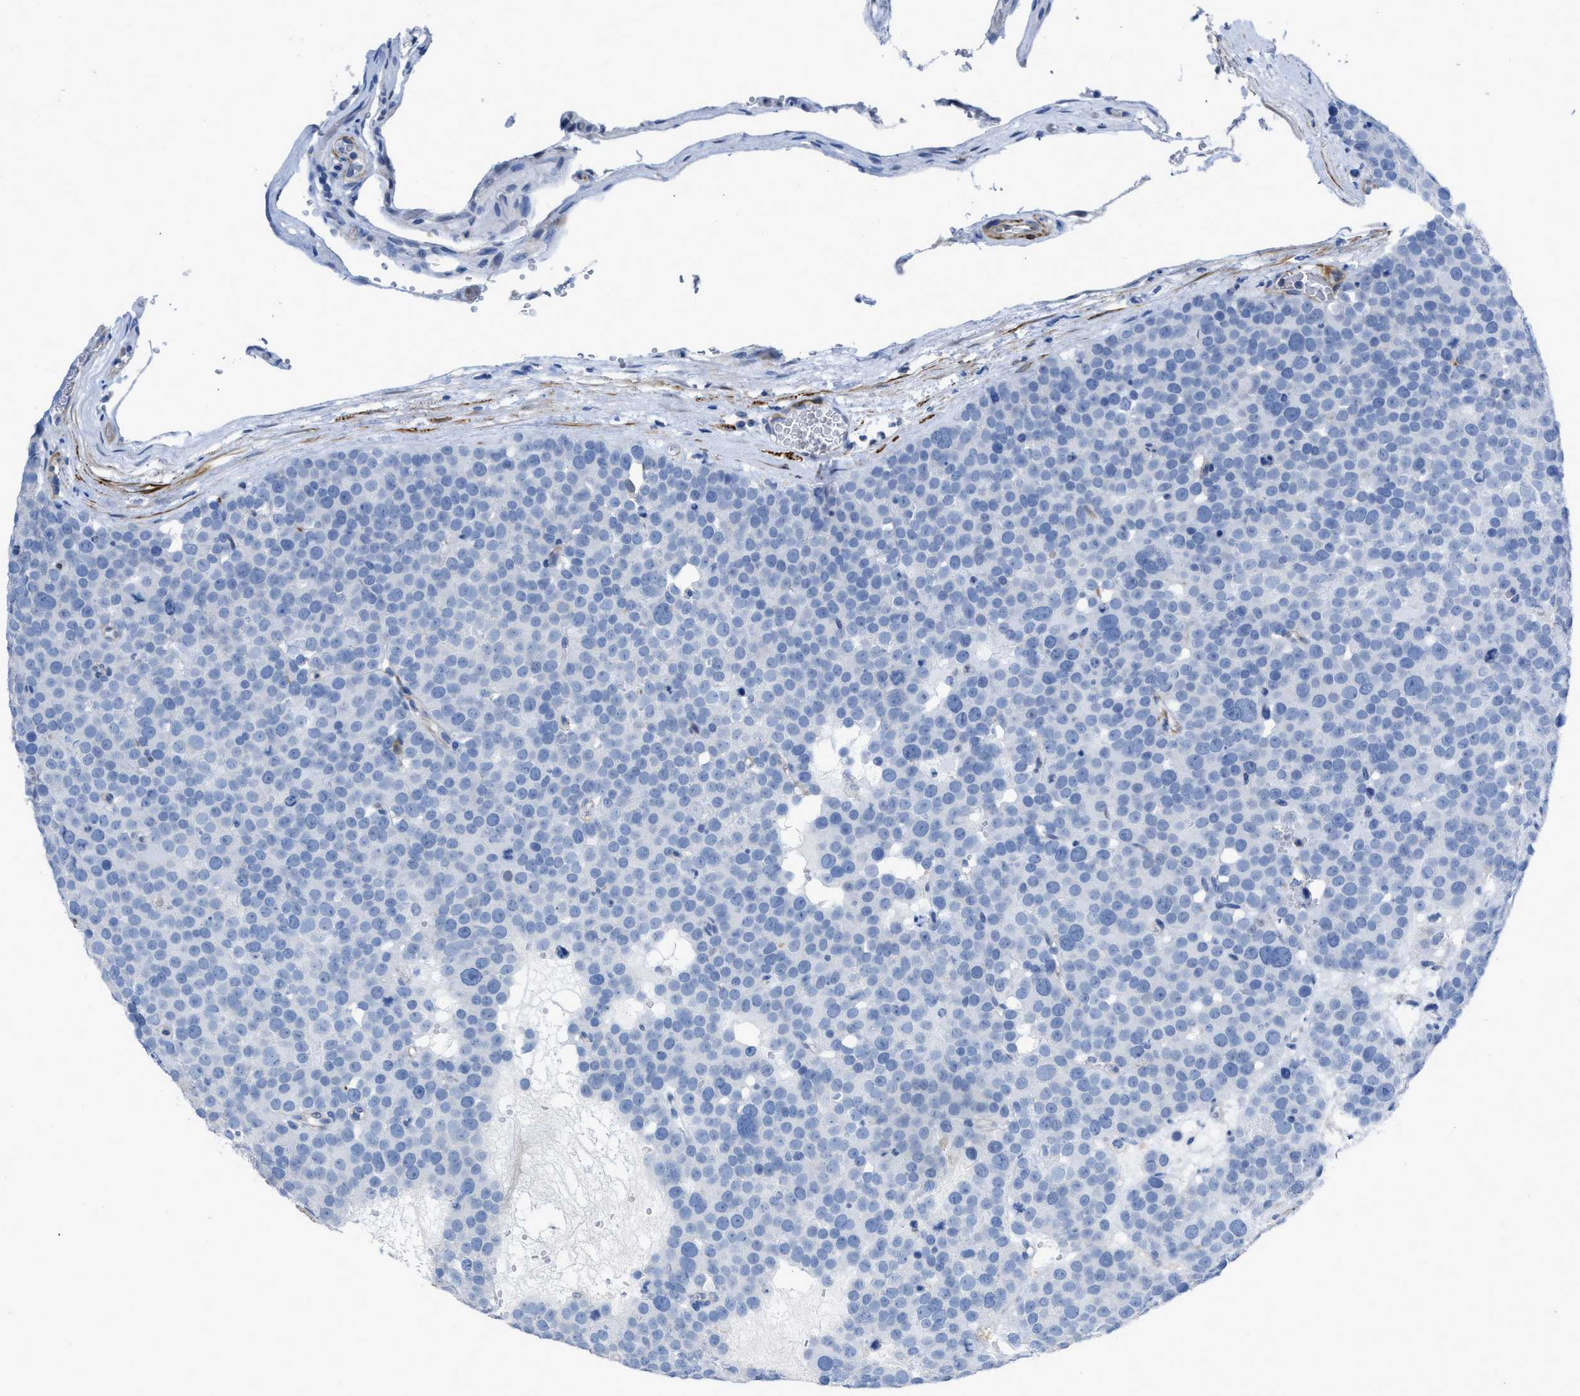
{"staining": {"intensity": "negative", "quantity": "none", "location": "none"}, "tissue": "testis cancer", "cell_type": "Tumor cells", "image_type": "cancer", "snomed": [{"axis": "morphology", "description": "Seminoma, NOS"}, {"axis": "topography", "description": "Testis"}], "caption": "Tumor cells are negative for brown protein staining in testis seminoma.", "gene": "PRMT2", "patient": {"sex": "male", "age": 71}}